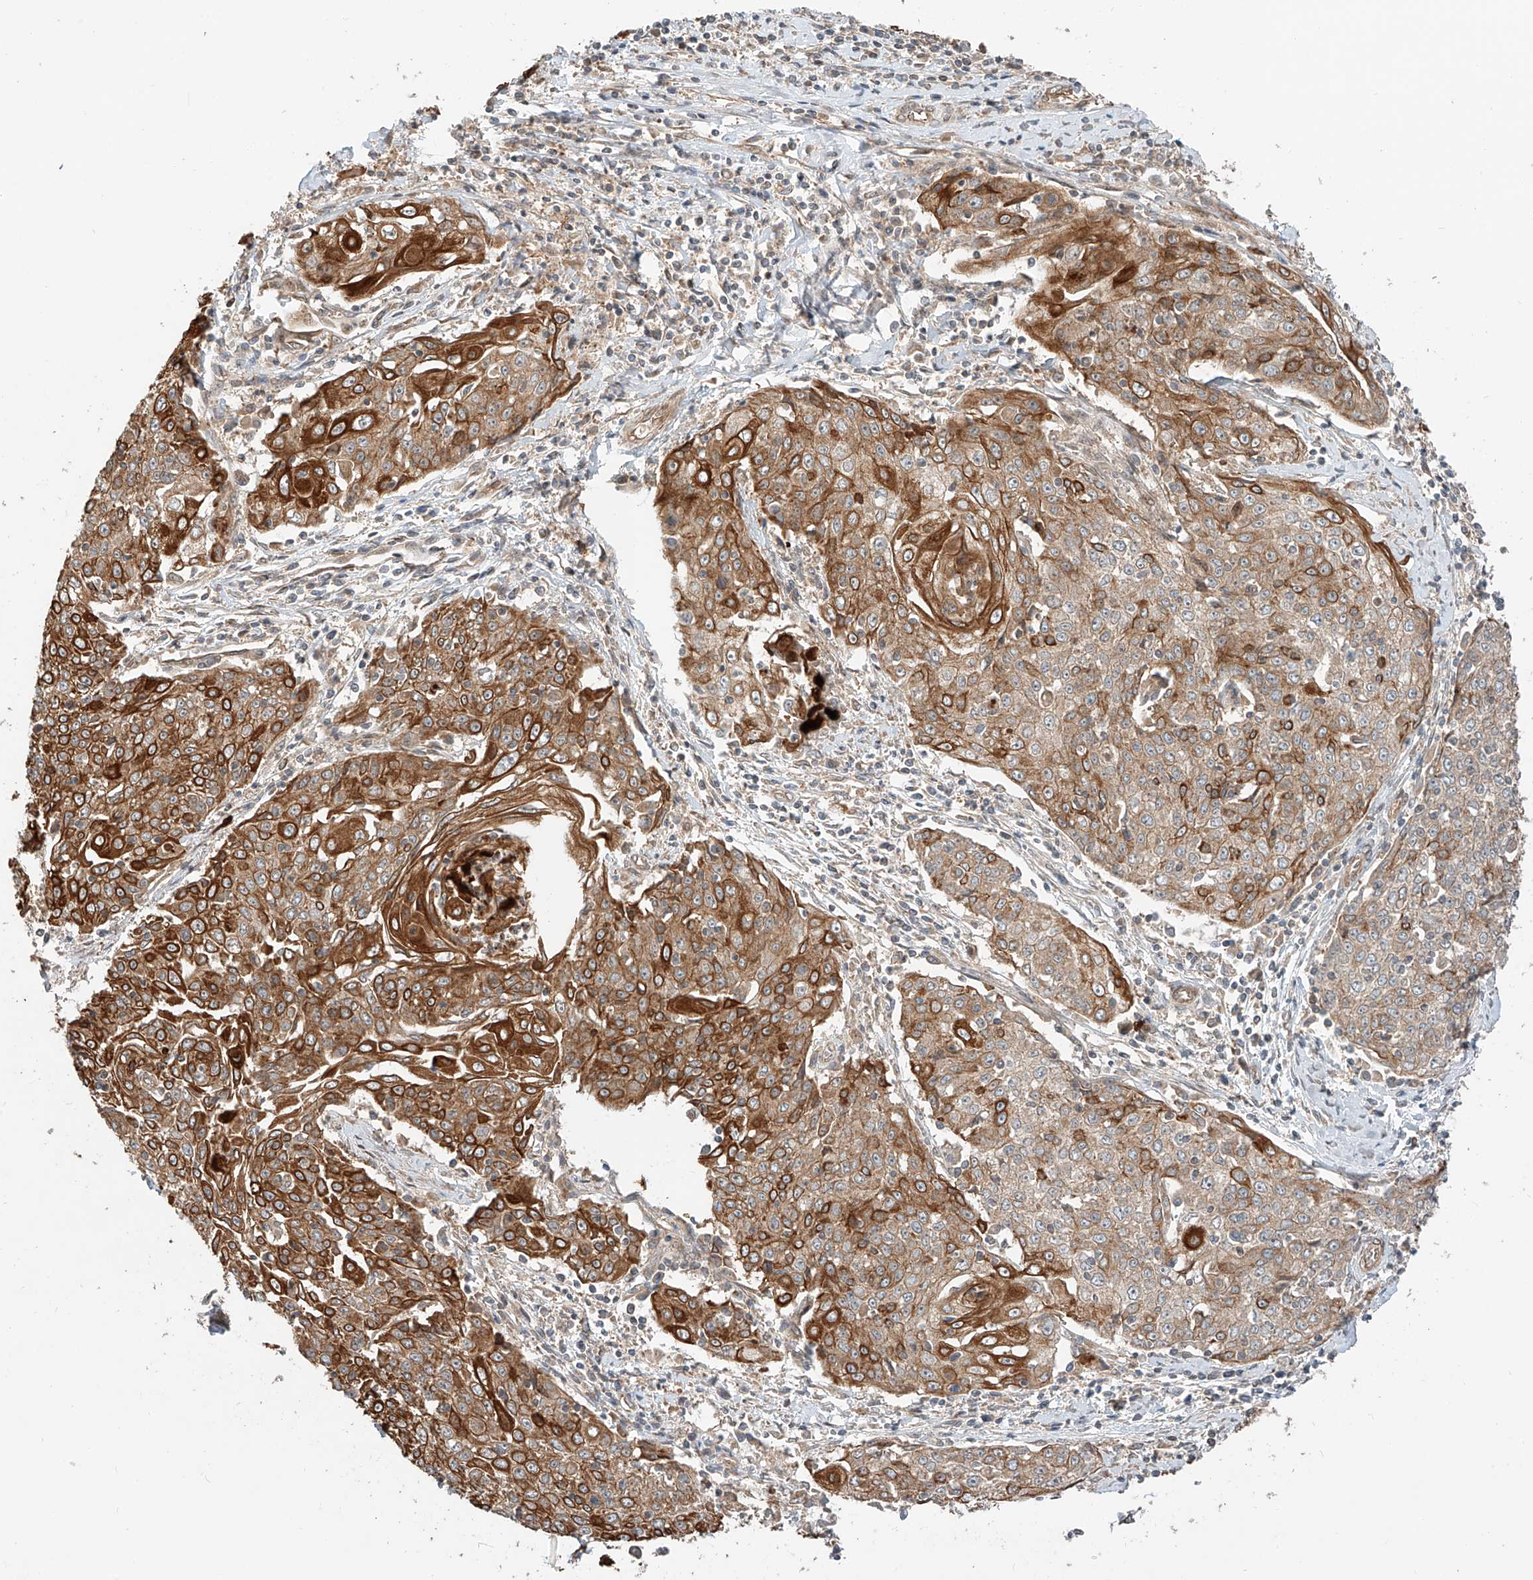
{"staining": {"intensity": "moderate", "quantity": ">75%", "location": "cytoplasmic/membranous"}, "tissue": "cervical cancer", "cell_type": "Tumor cells", "image_type": "cancer", "snomed": [{"axis": "morphology", "description": "Squamous cell carcinoma, NOS"}, {"axis": "topography", "description": "Cervix"}], "caption": "This micrograph displays immunohistochemistry staining of cervical squamous cell carcinoma, with medium moderate cytoplasmic/membranous positivity in about >75% of tumor cells.", "gene": "CEP162", "patient": {"sex": "female", "age": 48}}